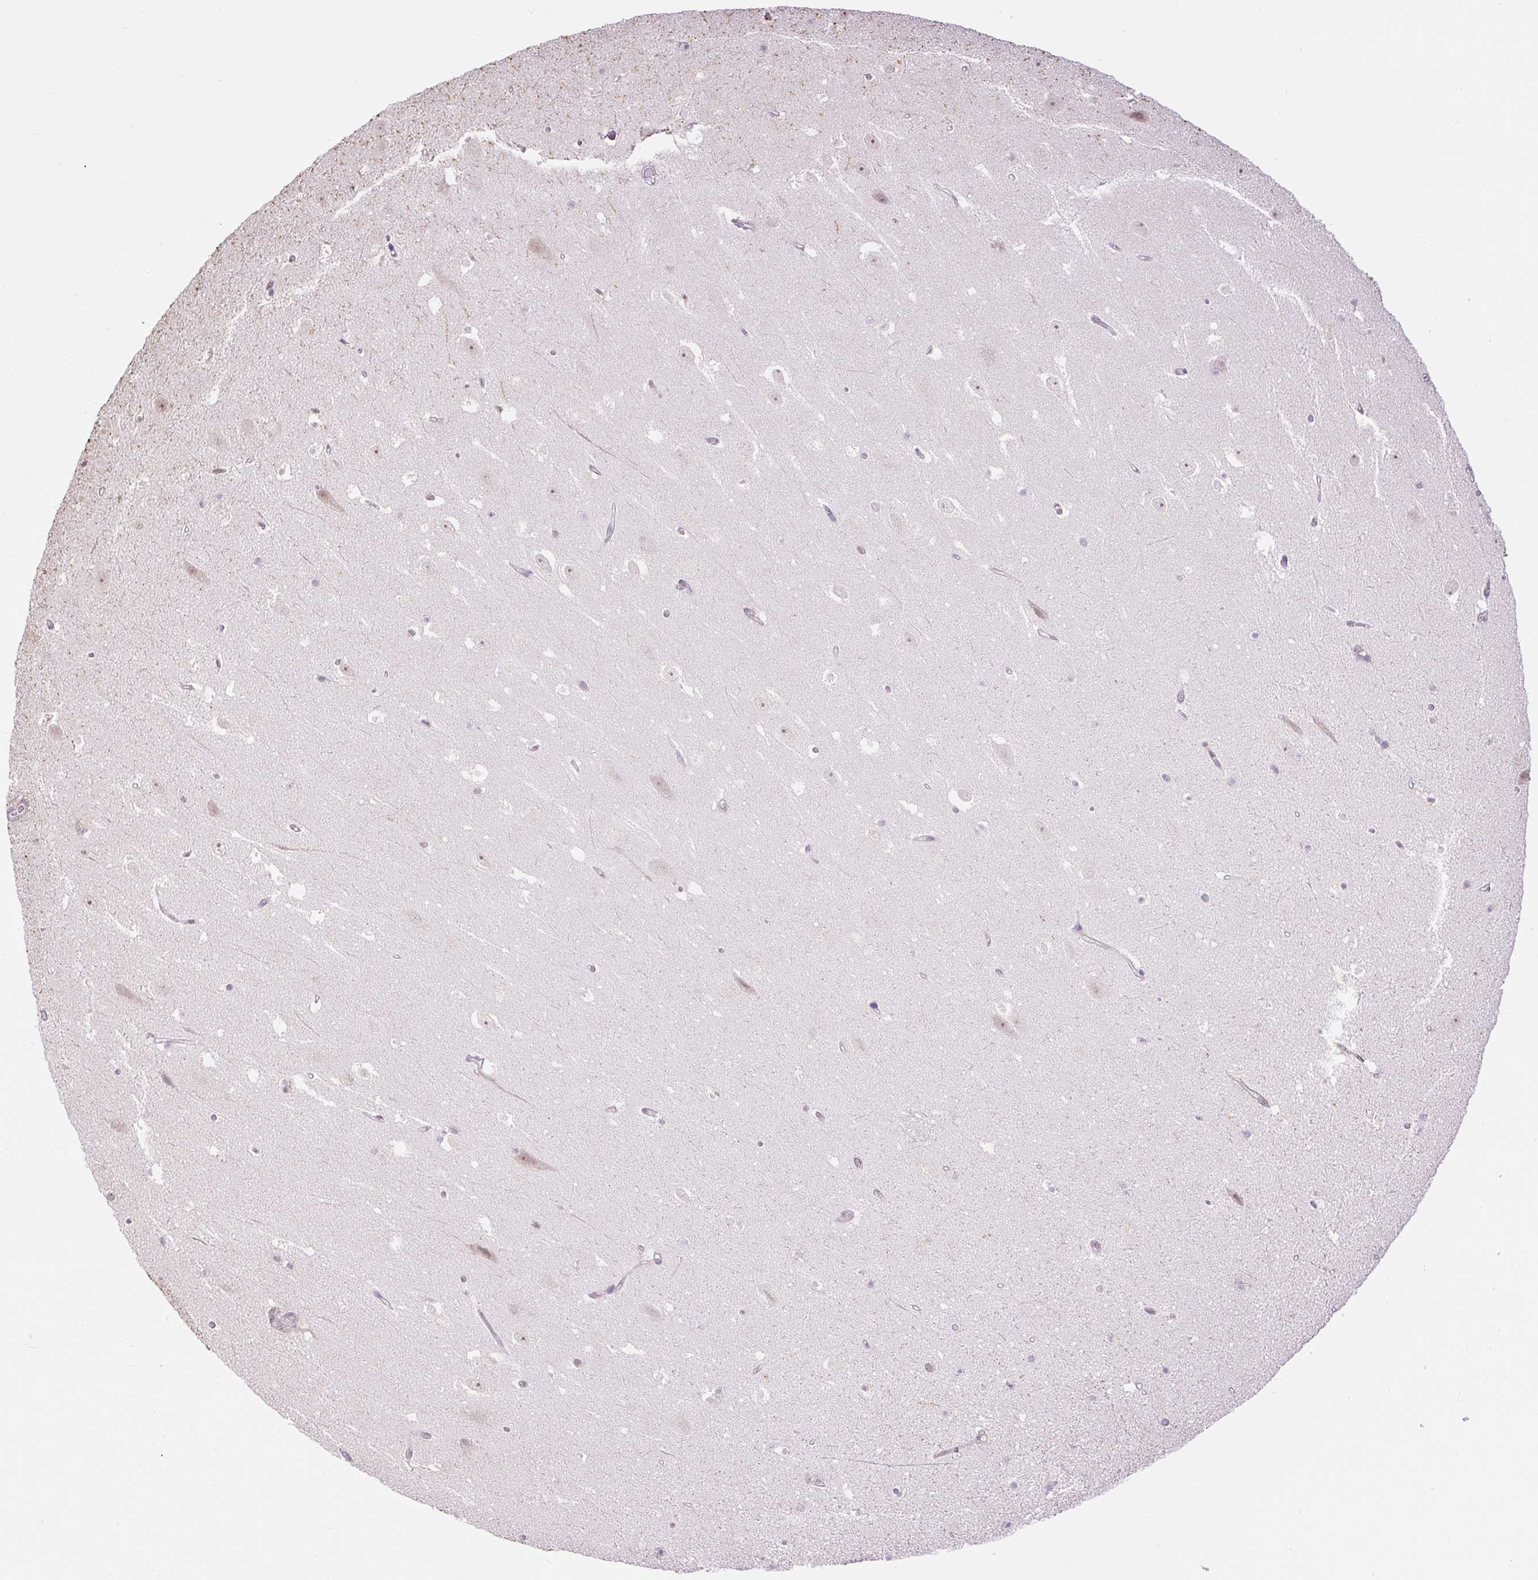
{"staining": {"intensity": "negative", "quantity": "none", "location": "none"}, "tissue": "hippocampus", "cell_type": "Glial cells", "image_type": "normal", "snomed": [{"axis": "morphology", "description": "Normal tissue, NOS"}, {"axis": "topography", "description": "Hippocampus"}], "caption": "High power microscopy micrograph of an immunohistochemistry micrograph of benign hippocampus, revealing no significant staining in glial cells.", "gene": "RACGAP1", "patient": {"sex": "male", "age": 37}}